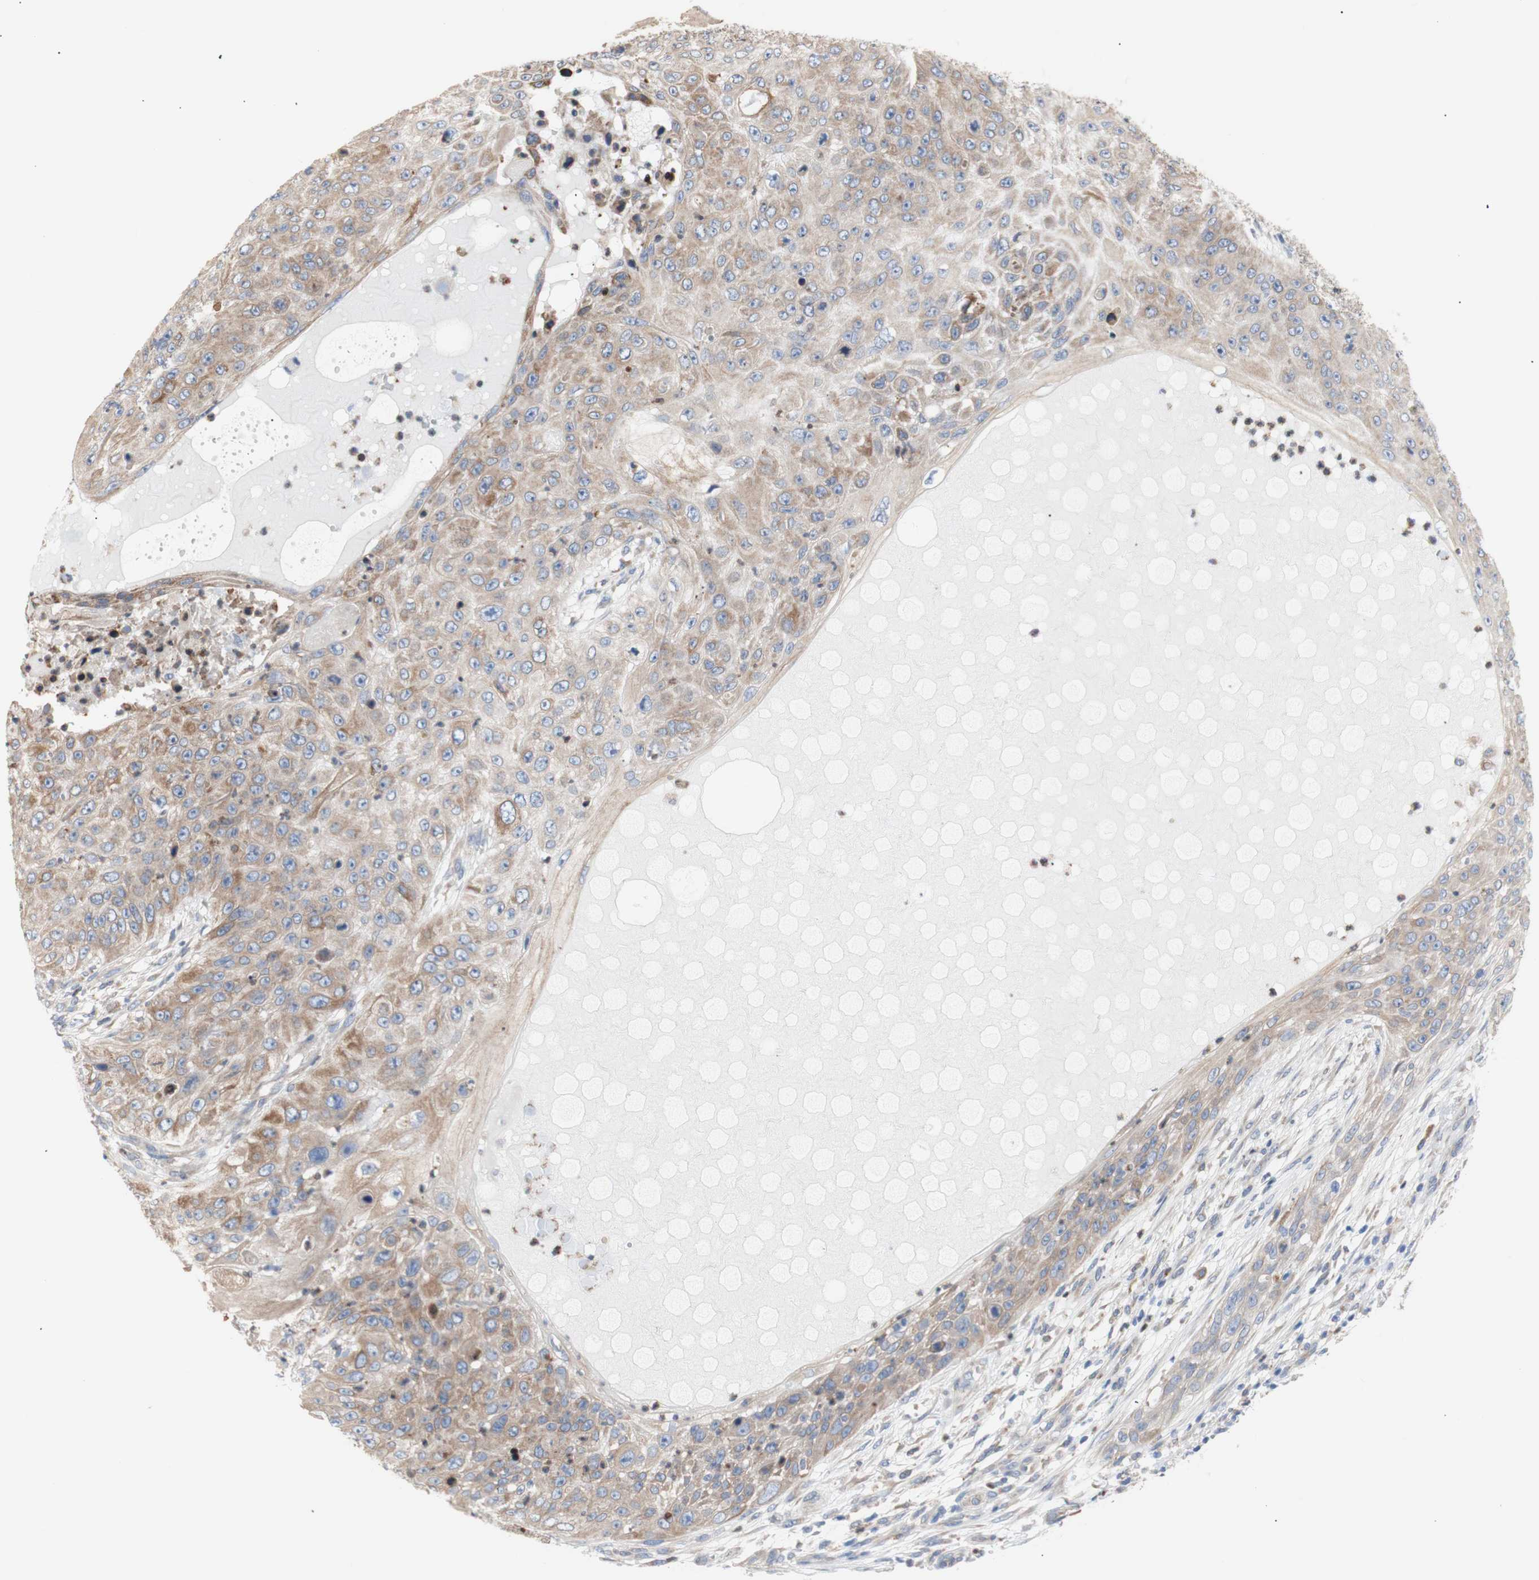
{"staining": {"intensity": "moderate", "quantity": ">75%", "location": "cytoplasmic/membranous"}, "tissue": "skin cancer", "cell_type": "Tumor cells", "image_type": "cancer", "snomed": [{"axis": "morphology", "description": "Squamous cell carcinoma, NOS"}, {"axis": "topography", "description": "Skin"}], "caption": "About >75% of tumor cells in skin cancer (squamous cell carcinoma) display moderate cytoplasmic/membranous protein expression as visualized by brown immunohistochemical staining.", "gene": "ERLIN1", "patient": {"sex": "female", "age": 80}}